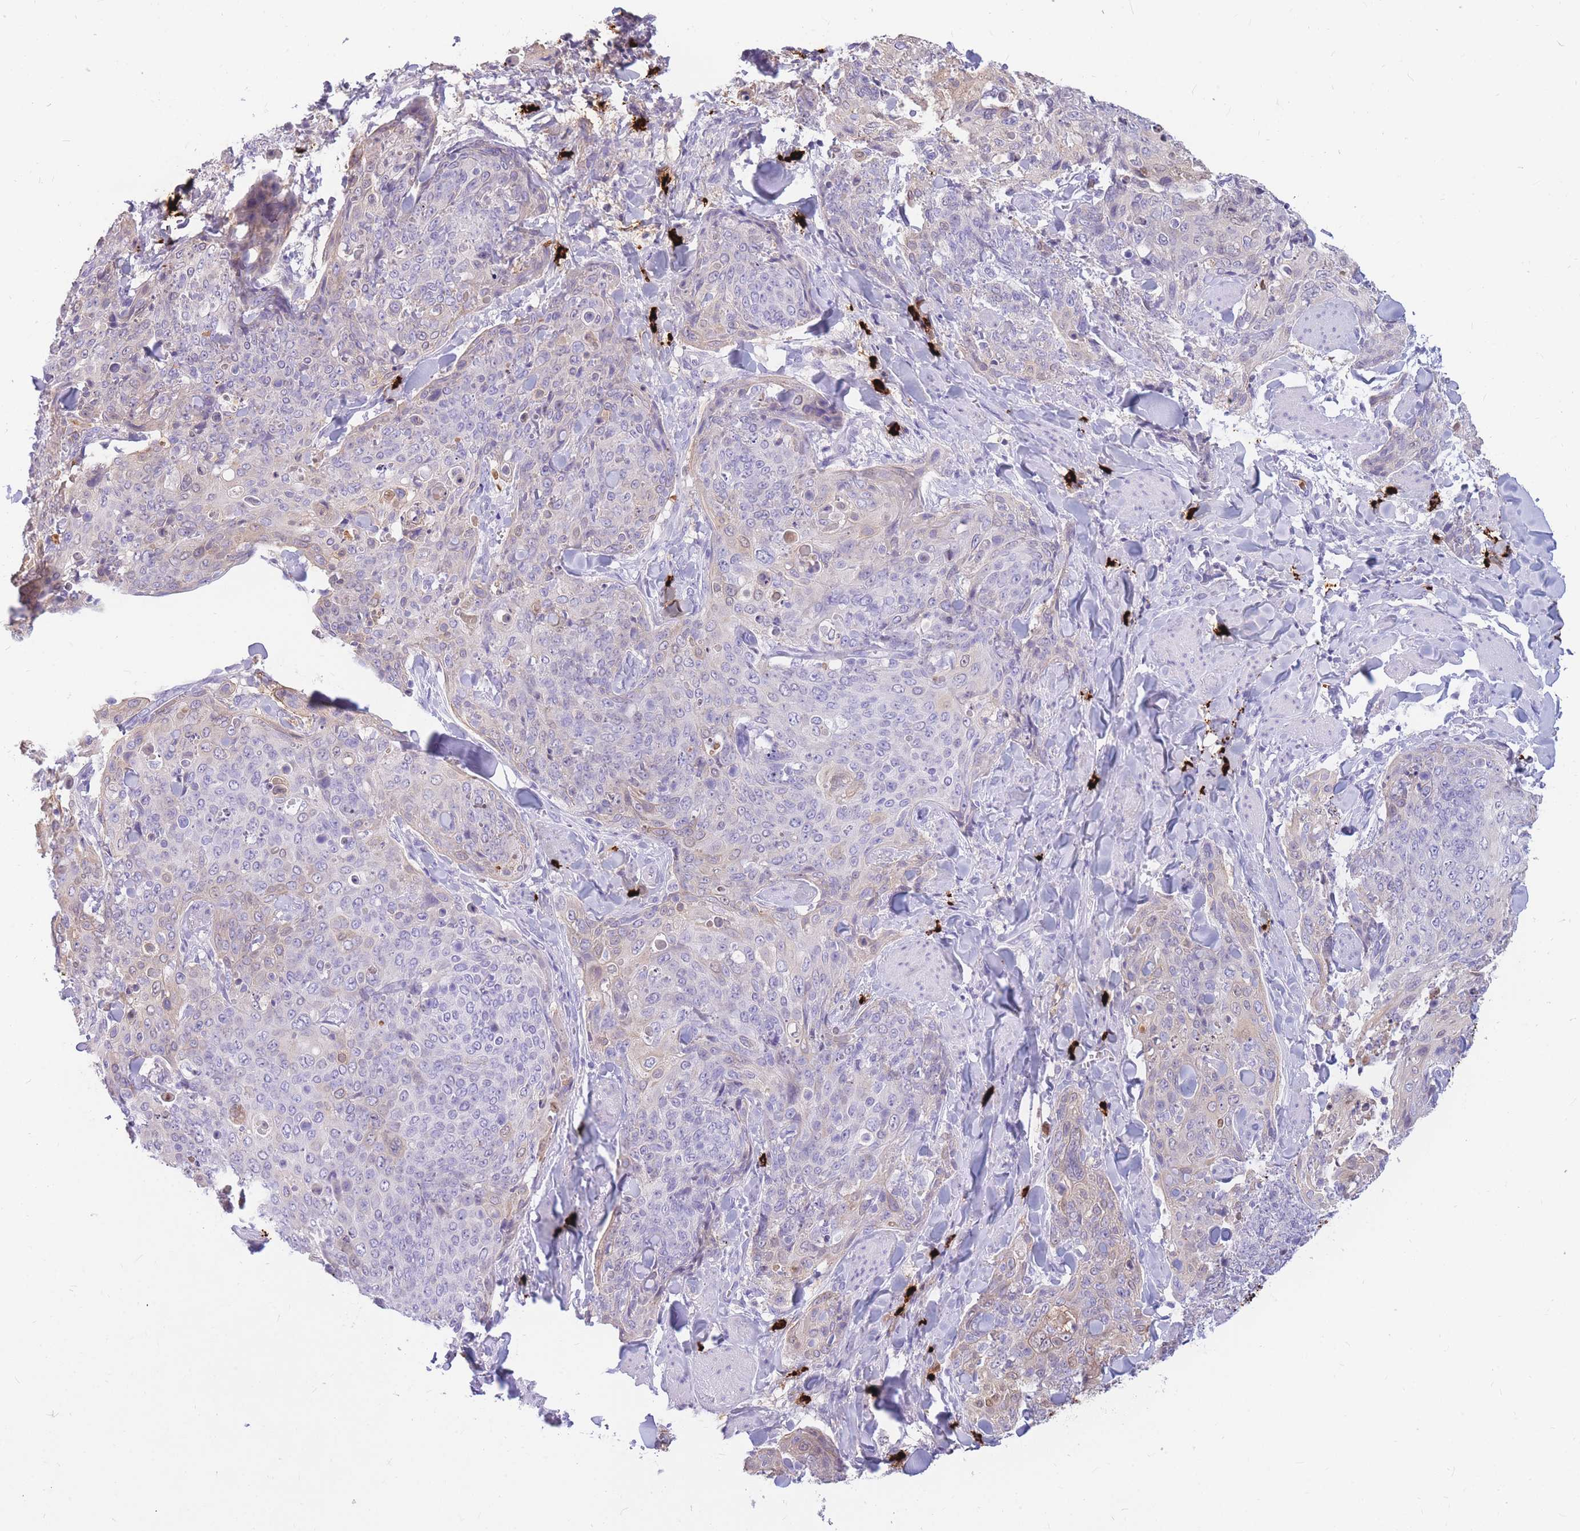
{"staining": {"intensity": "negative", "quantity": "none", "location": "none"}, "tissue": "skin cancer", "cell_type": "Tumor cells", "image_type": "cancer", "snomed": [{"axis": "morphology", "description": "Squamous cell carcinoma, NOS"}, {"axis": "topography", "description": "Skin"}, {"axis": "topography", "description": "Vulva"}], "caption": "The immunohistochemistry image has no significant expression in tumor cells of skin cancer tissue.", "gene": "TPSAB1", "patient": {"sex": "female", "age": 85}}